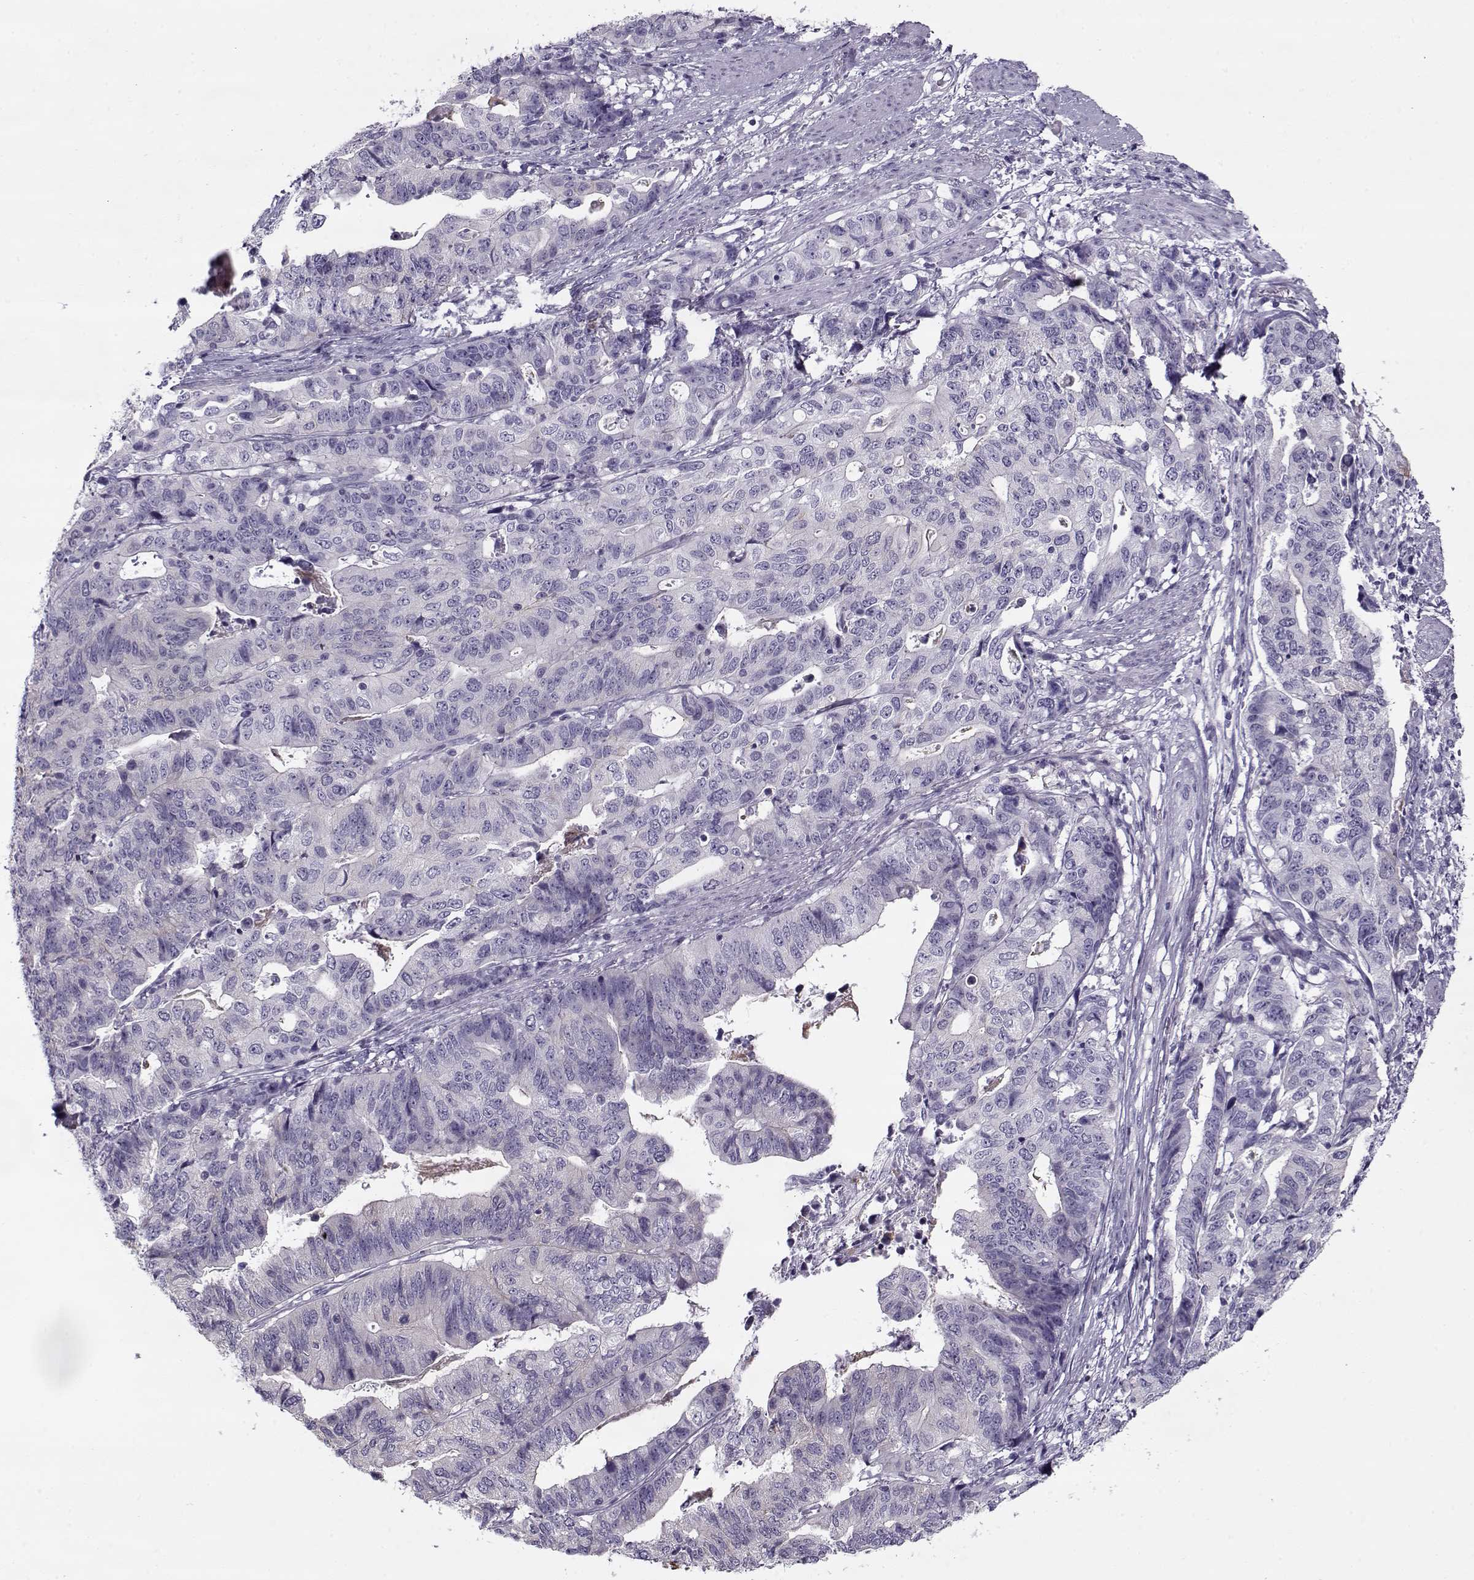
{"staining": {"intensity": "negative", "quantity": "none", "location": "none"}, "tissue": "stomach cancer", "cell_type": "Tumor cells", "image_type": "cancer", "snomed": [{"axis": "morphology", "description": "Adenocarcinoma, NOS"}, {"axis": "topography", "description": "Stomach, upper"}], "caption": "DAB immunohistochemical staining of stomach adenocarcinoma reveals no significant staining in tumor cells.", "gene": "PP2D1", "patient": {"sex": "female", "age": 67}}